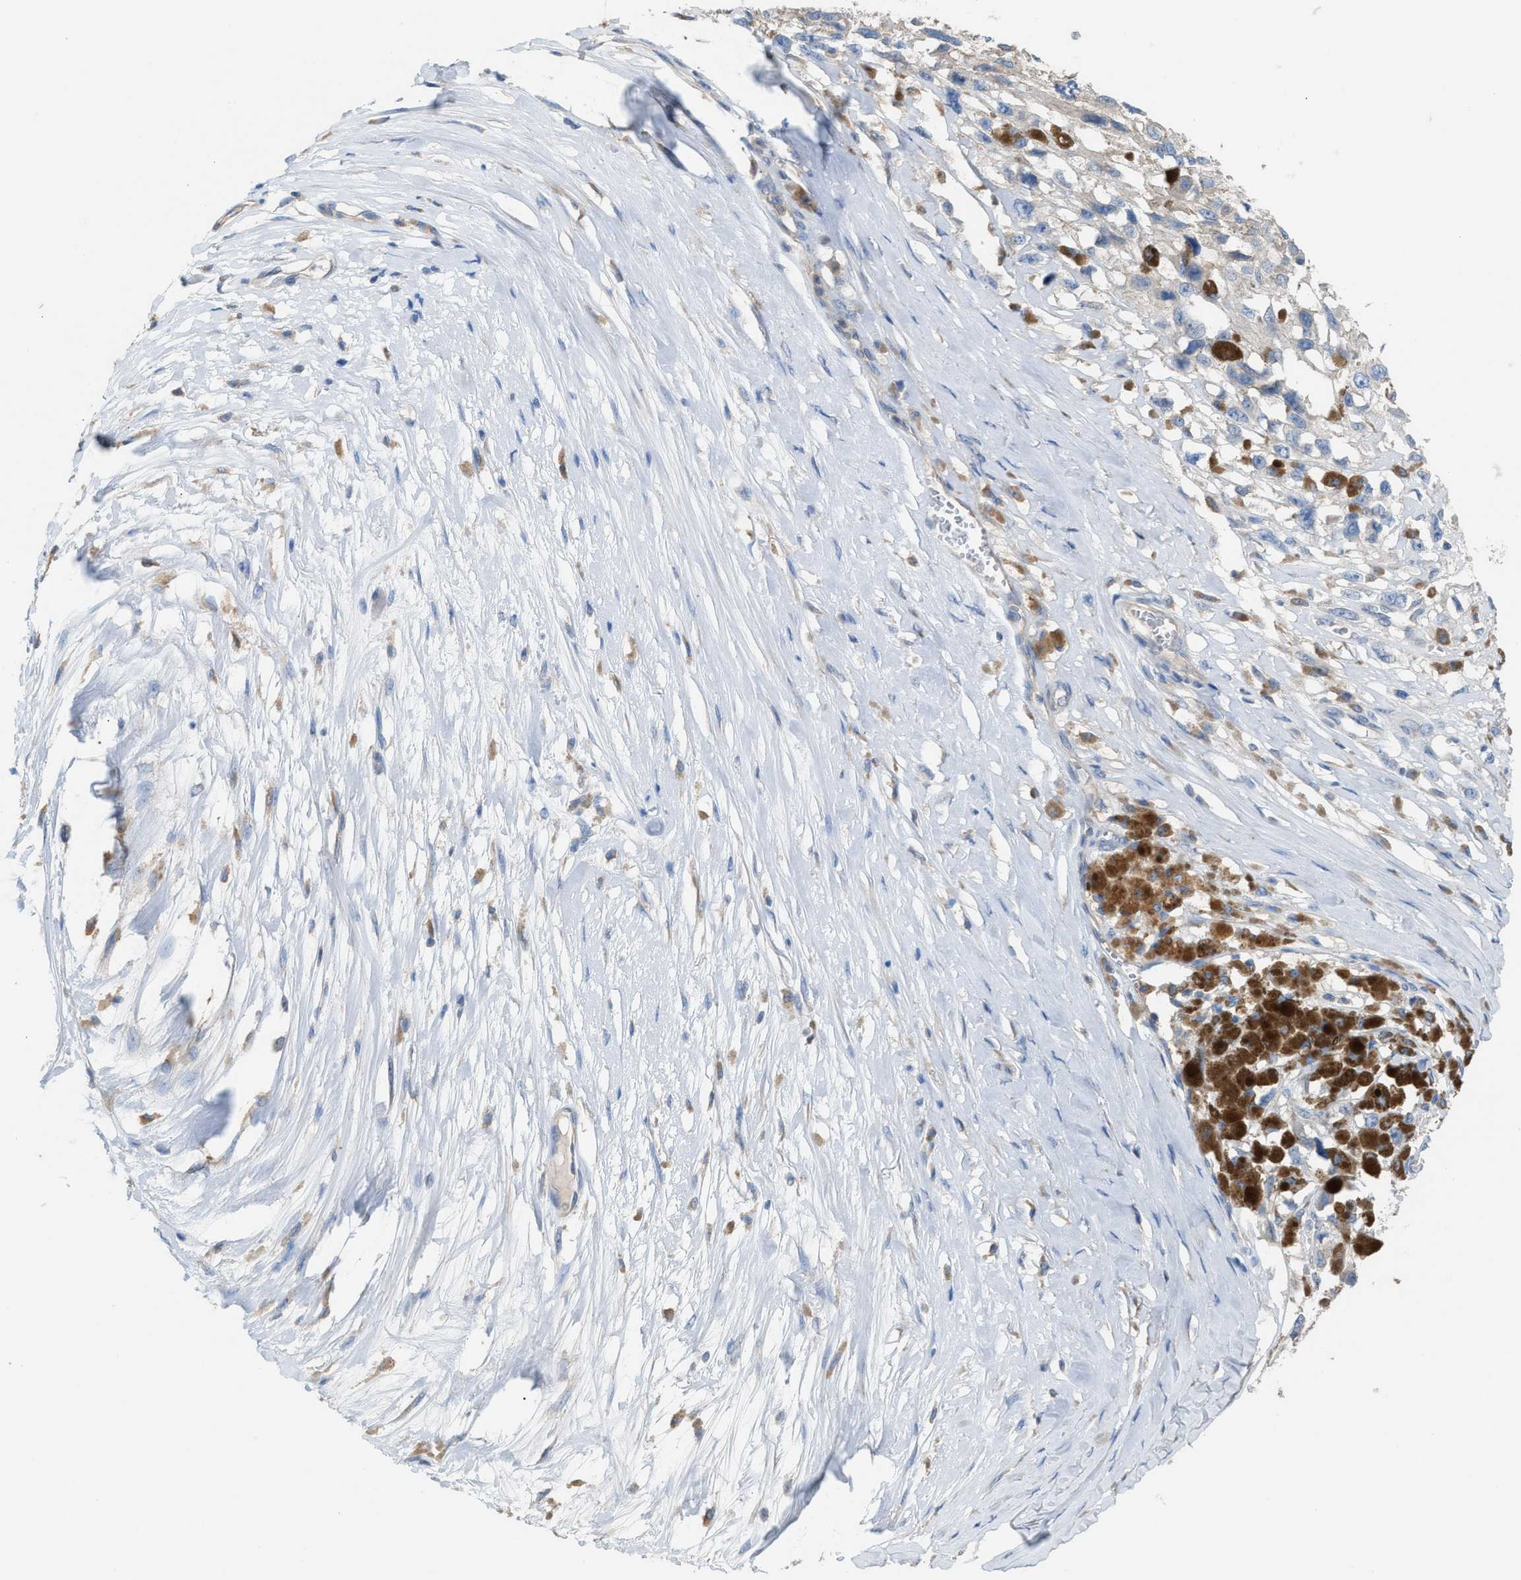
{"staining": {"intensity": "negative", "quantity": "none", "location": "none"}, "tissue": "melanoma", "cell_type": "Tumor cells", "image_type": "cancer", "snomed": [{"axis": "morphology", "description": "Malignant melanoma, Metastatic site"}, {"axis": "topography", "description": "Lymph node"}], "caption": "There is no significant expression in tumor cells of malignant melanoma (metastatic site).", "gene": "NQO2", "patient": {"sex": "male", "age": 59}}